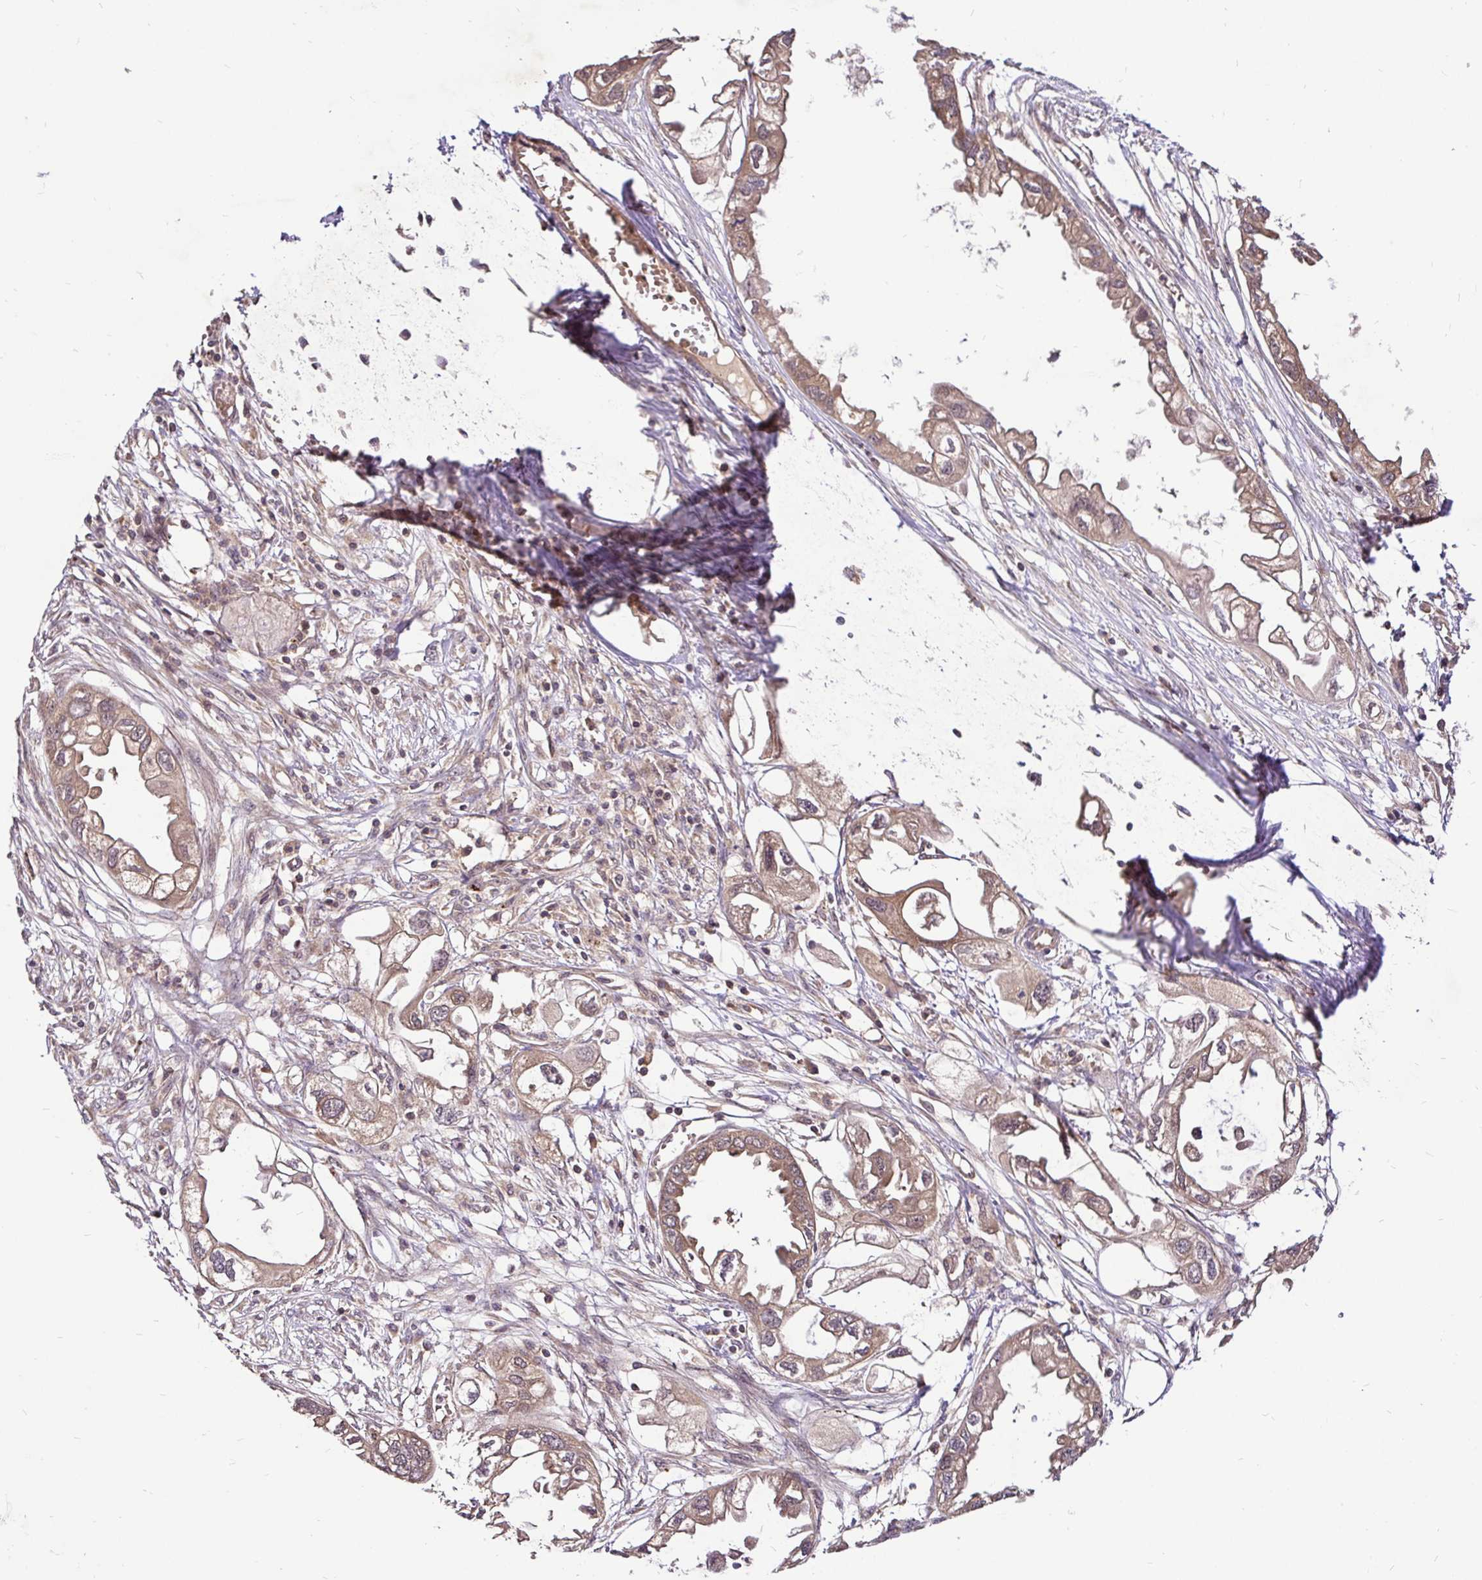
{"staining": {"intensity": "moderate", "quantity": ">75%", "location": "cytoplasmic/membranous,nuclear"}, "tissue": "endometrial cancer", "cell_type": "Tumor cells", "image_type": "cancer", "snomed": [{"axis": "morphology", "description": "Adenocarcinoma, NOS"}, {"axis": "morphology", "description": "Adenocarcinoma, metastatic, NOS"}, {"axis": "topography", "description": "Adipose tissue"}, {"axis": "topography", "description": "Endometrium"}], "caption": "Human adenocarcinoma (endometrial) stained with a brown dye demonstrates moderate cytoplasmic/membranous and nuclear positive expression in approximately >75% of tumor cells.", "gene": "UBE2M", "patient": {"sex": "female", "age": 67}}